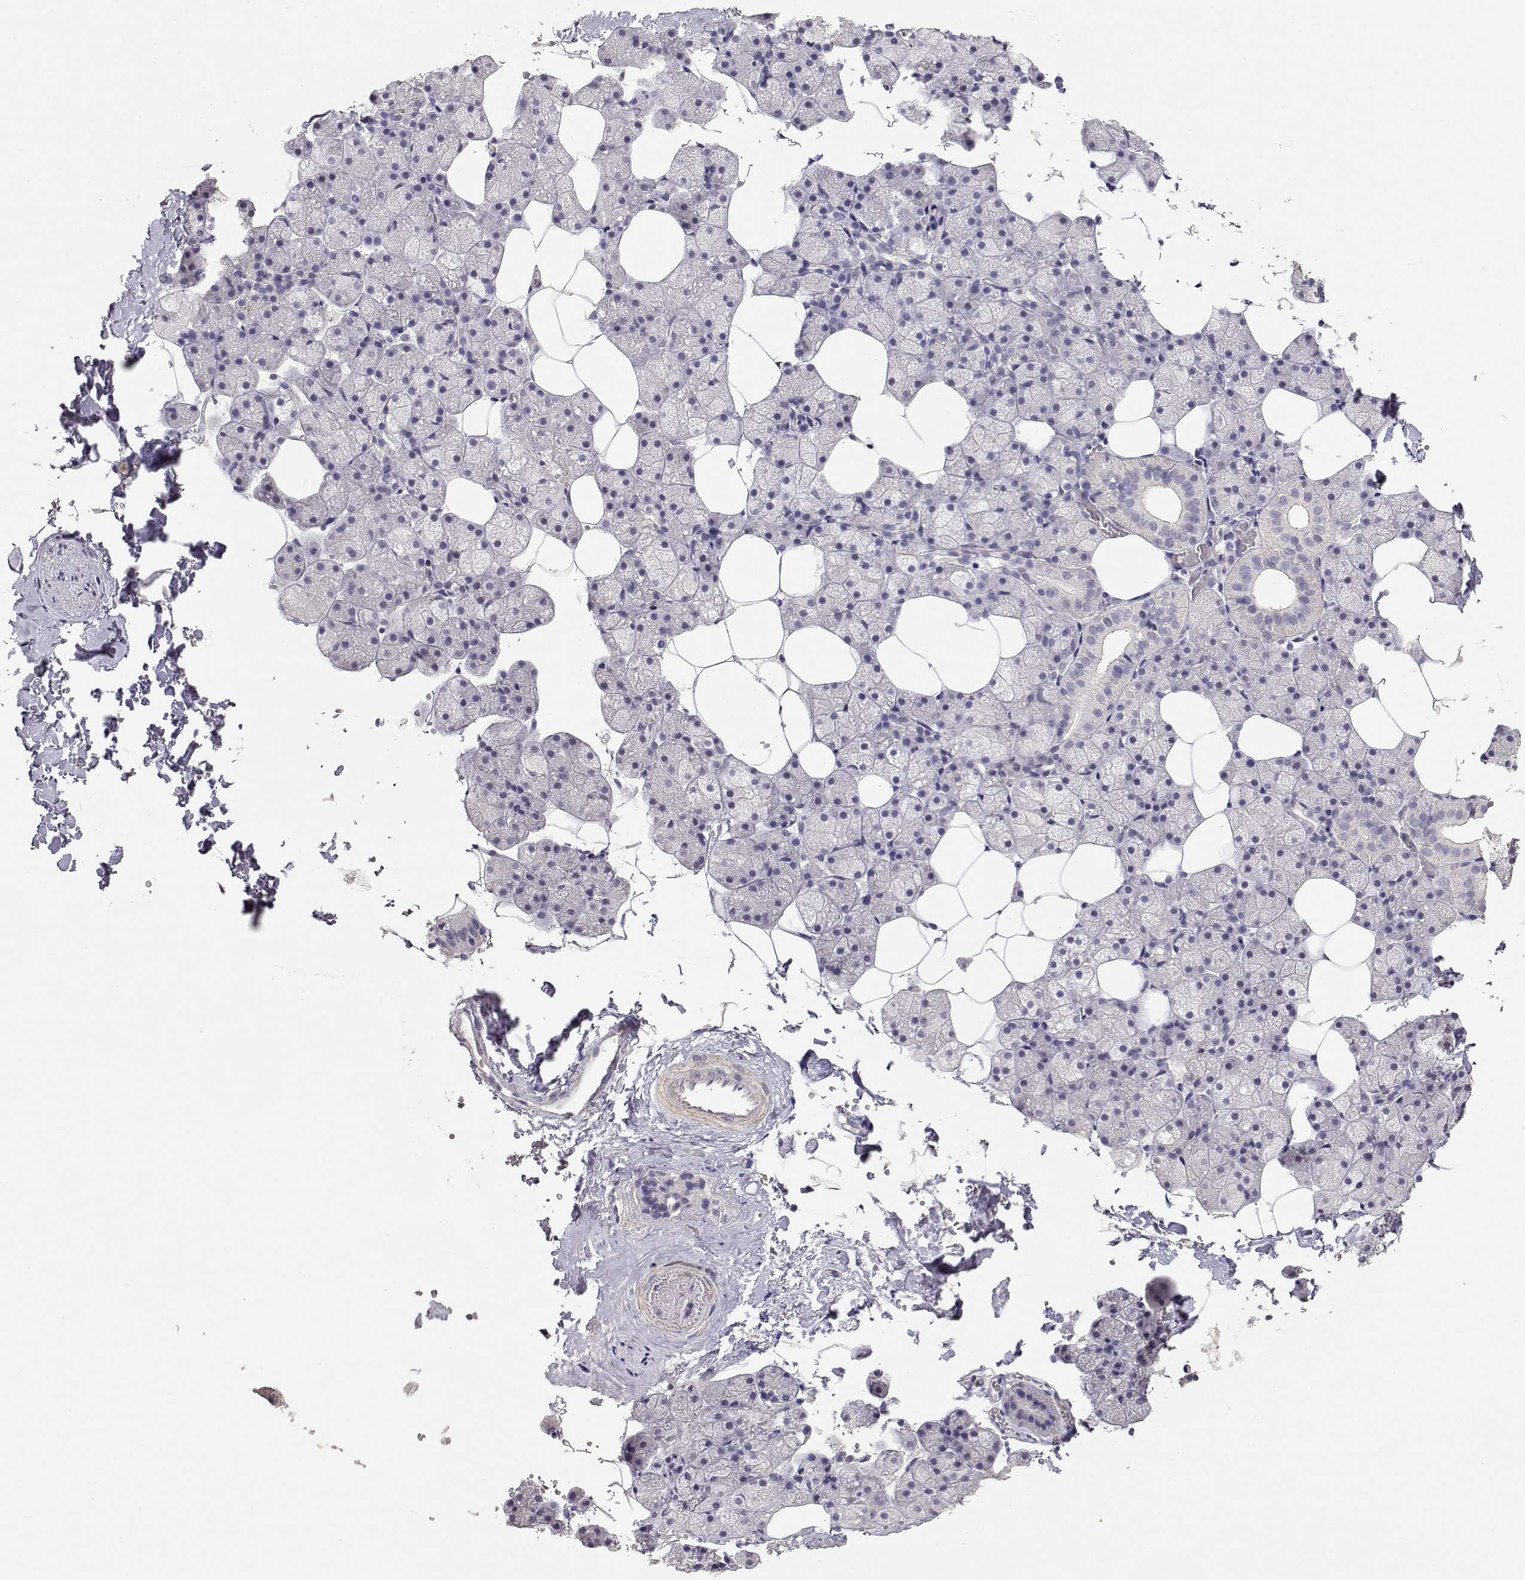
{"staining": {"intensity": "negative", "quantity": "none", "location": "none"}, "tissue": "salivary gland", "cell_type": "Glandular cells", "image_type": "normal", "snomed": [{"axis": "morphology", "description": "Normal tissue, NOS"}, {"axis": "topography", "description": "Salivary gland"}], "caption": "A high-resolution image shows IHC staining of benign salivary gland, which shows no significant positivity in glandular cells.", "gene": "TNFRSF10C", "patient": {"sex": "male", "age": 38}}